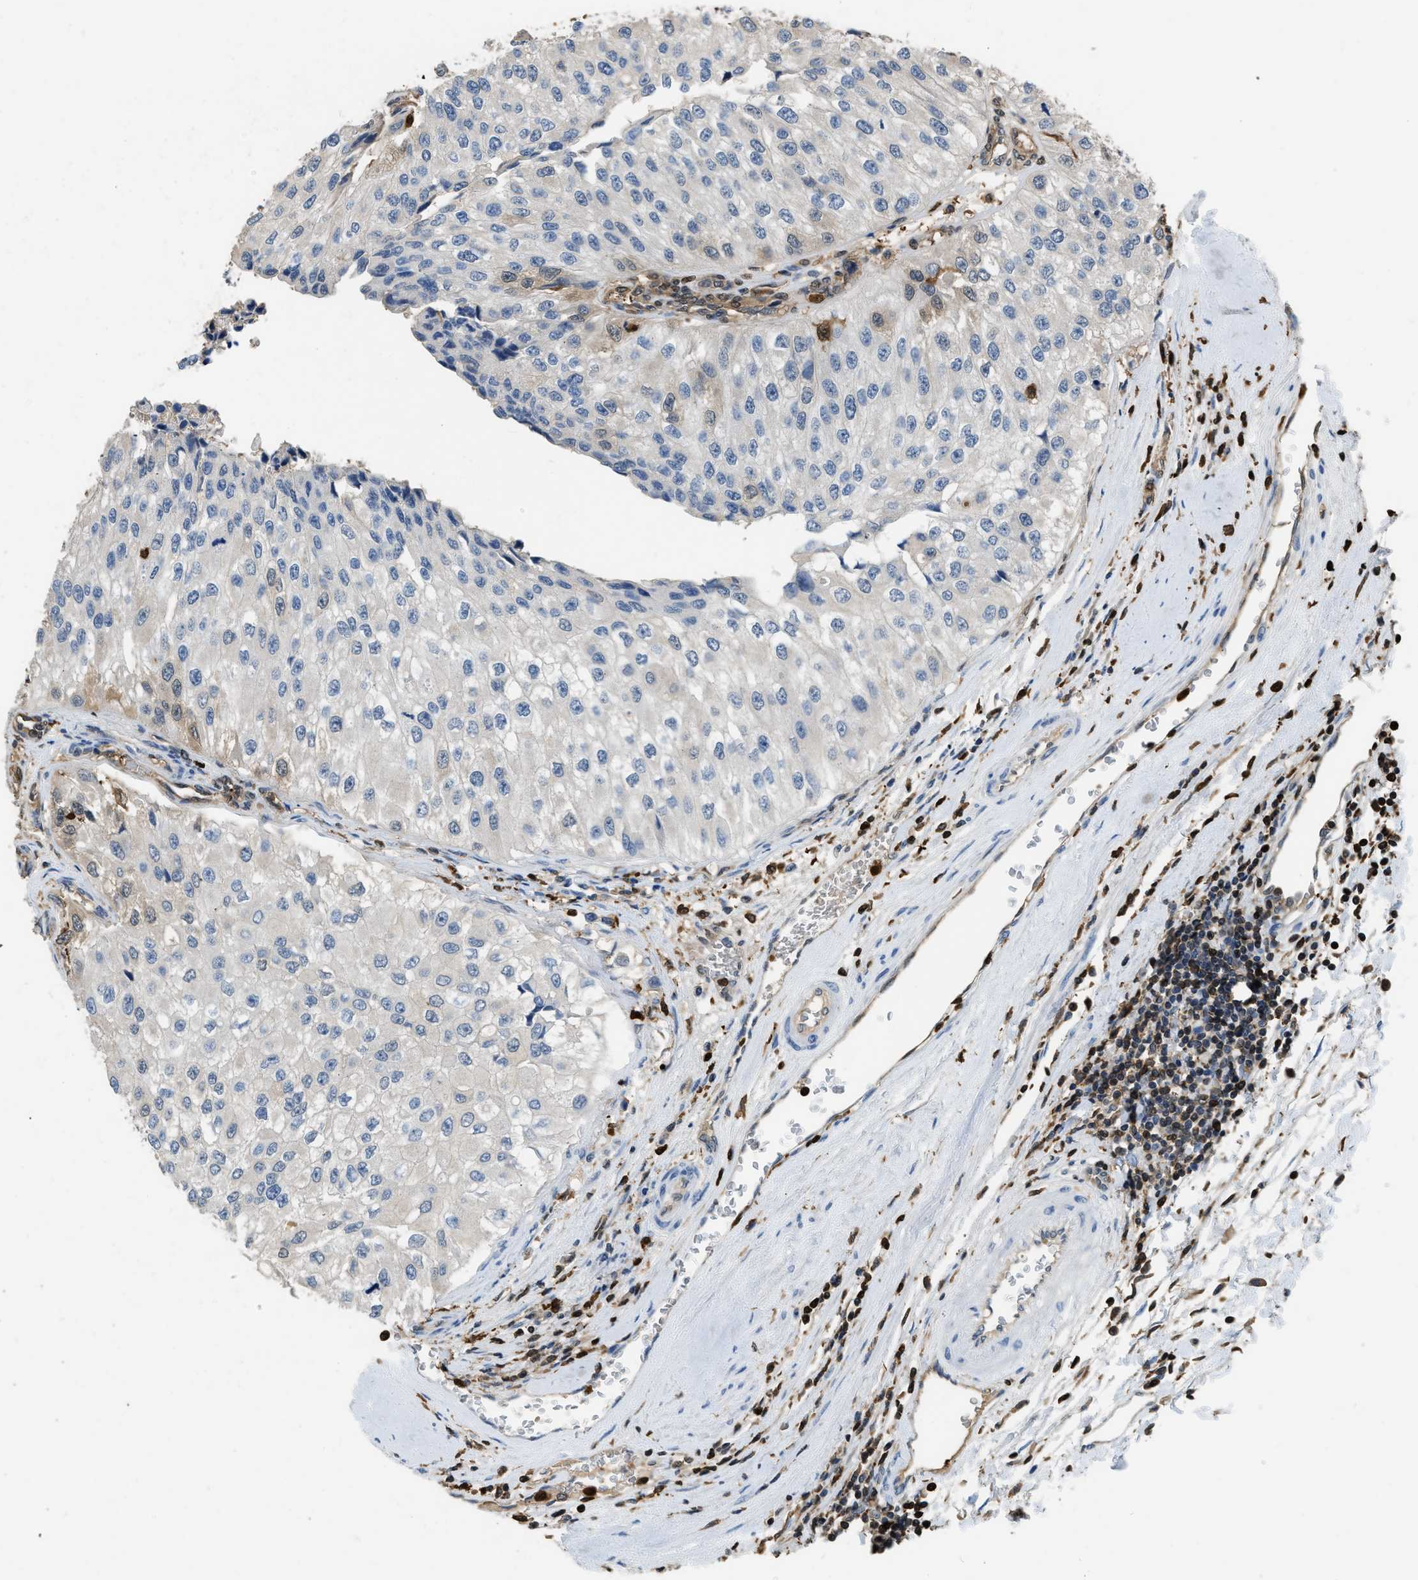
{"staining": {"intensity": "negative", "quantity": "none", "location": "none"}, "tissue": "urothelial cancer", "cell_type": "Tumor cells", "image_type": "cancer", "snomed": [{"axis": "morphology", "description": "Urothelial carcinoma, High grade"}, {"axis": "topography", "description": "Kidney"}, {"axis": "topography", "description": "Urinary bladder"}], "caption": "High magnification brightfield microscopy of high-grade urothelial carcinoma stained with DAB (brown) and counterstained with hematoxylin (blue): tumor cells show no significant staining.", "gene": "ARHGDIB", "patient": {"sex": "male", "age": 77}}